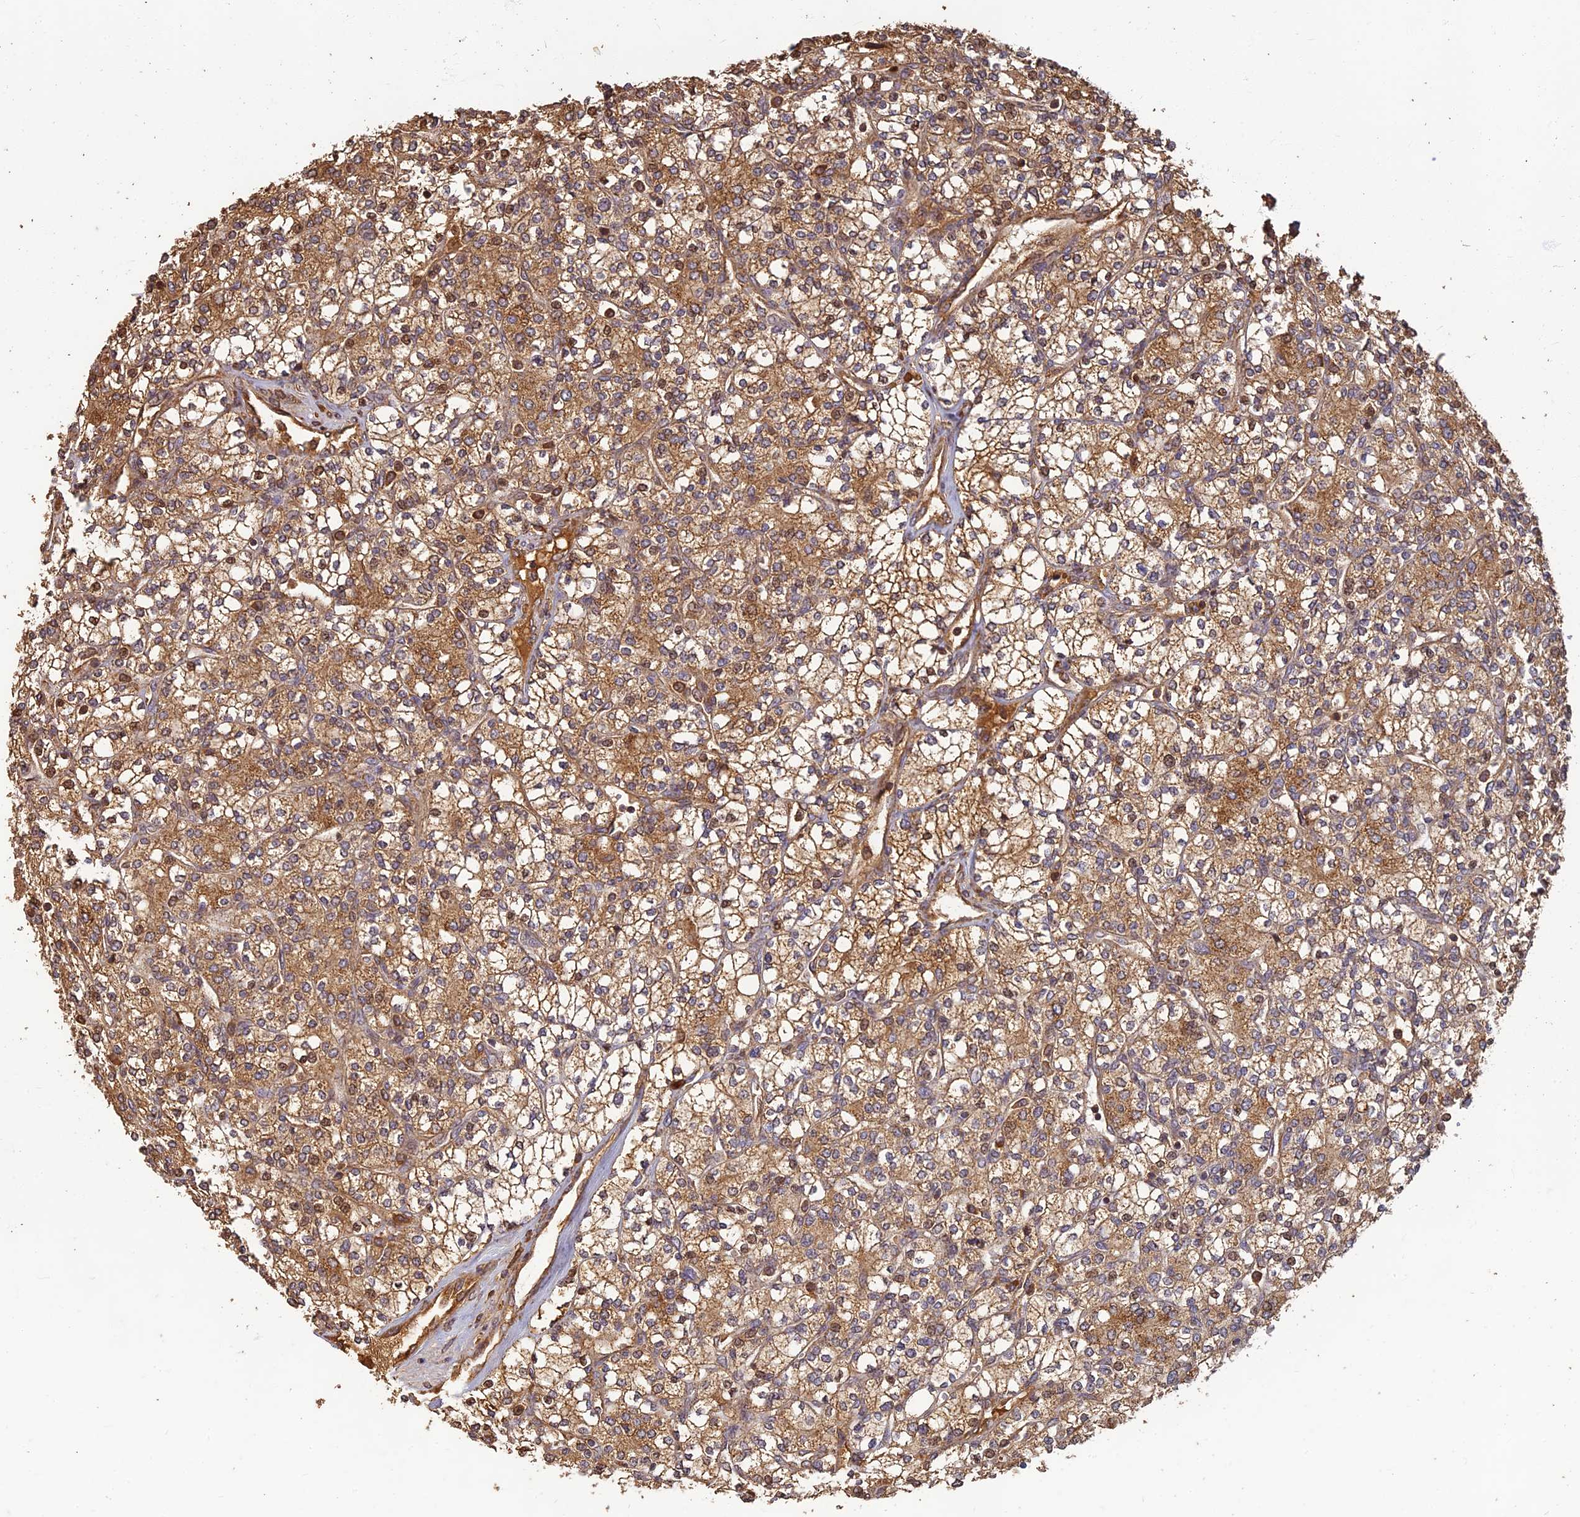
{"staining": {"intensity": "moderate", "quantity": ">75%", "location": "cytoplasmic/membranous,nuclear"}, "tissue": "renal cancer", "cell_type": "Tumor cells", "image_type": "cancer", "snomed": [{"axis": "morphology", "description": "Adenocarcinoma, NOS"}, {"axis": "topography", "description": "Kidney"}], "caption": "Protein analysis of renal adenocarcinoma tissue displays moderate cytoplasmic/membranous and nuclear staining in about >75% of tumor cells.", "gene": "CORO1C", "patient": {"sex": "male", "age": 77}}